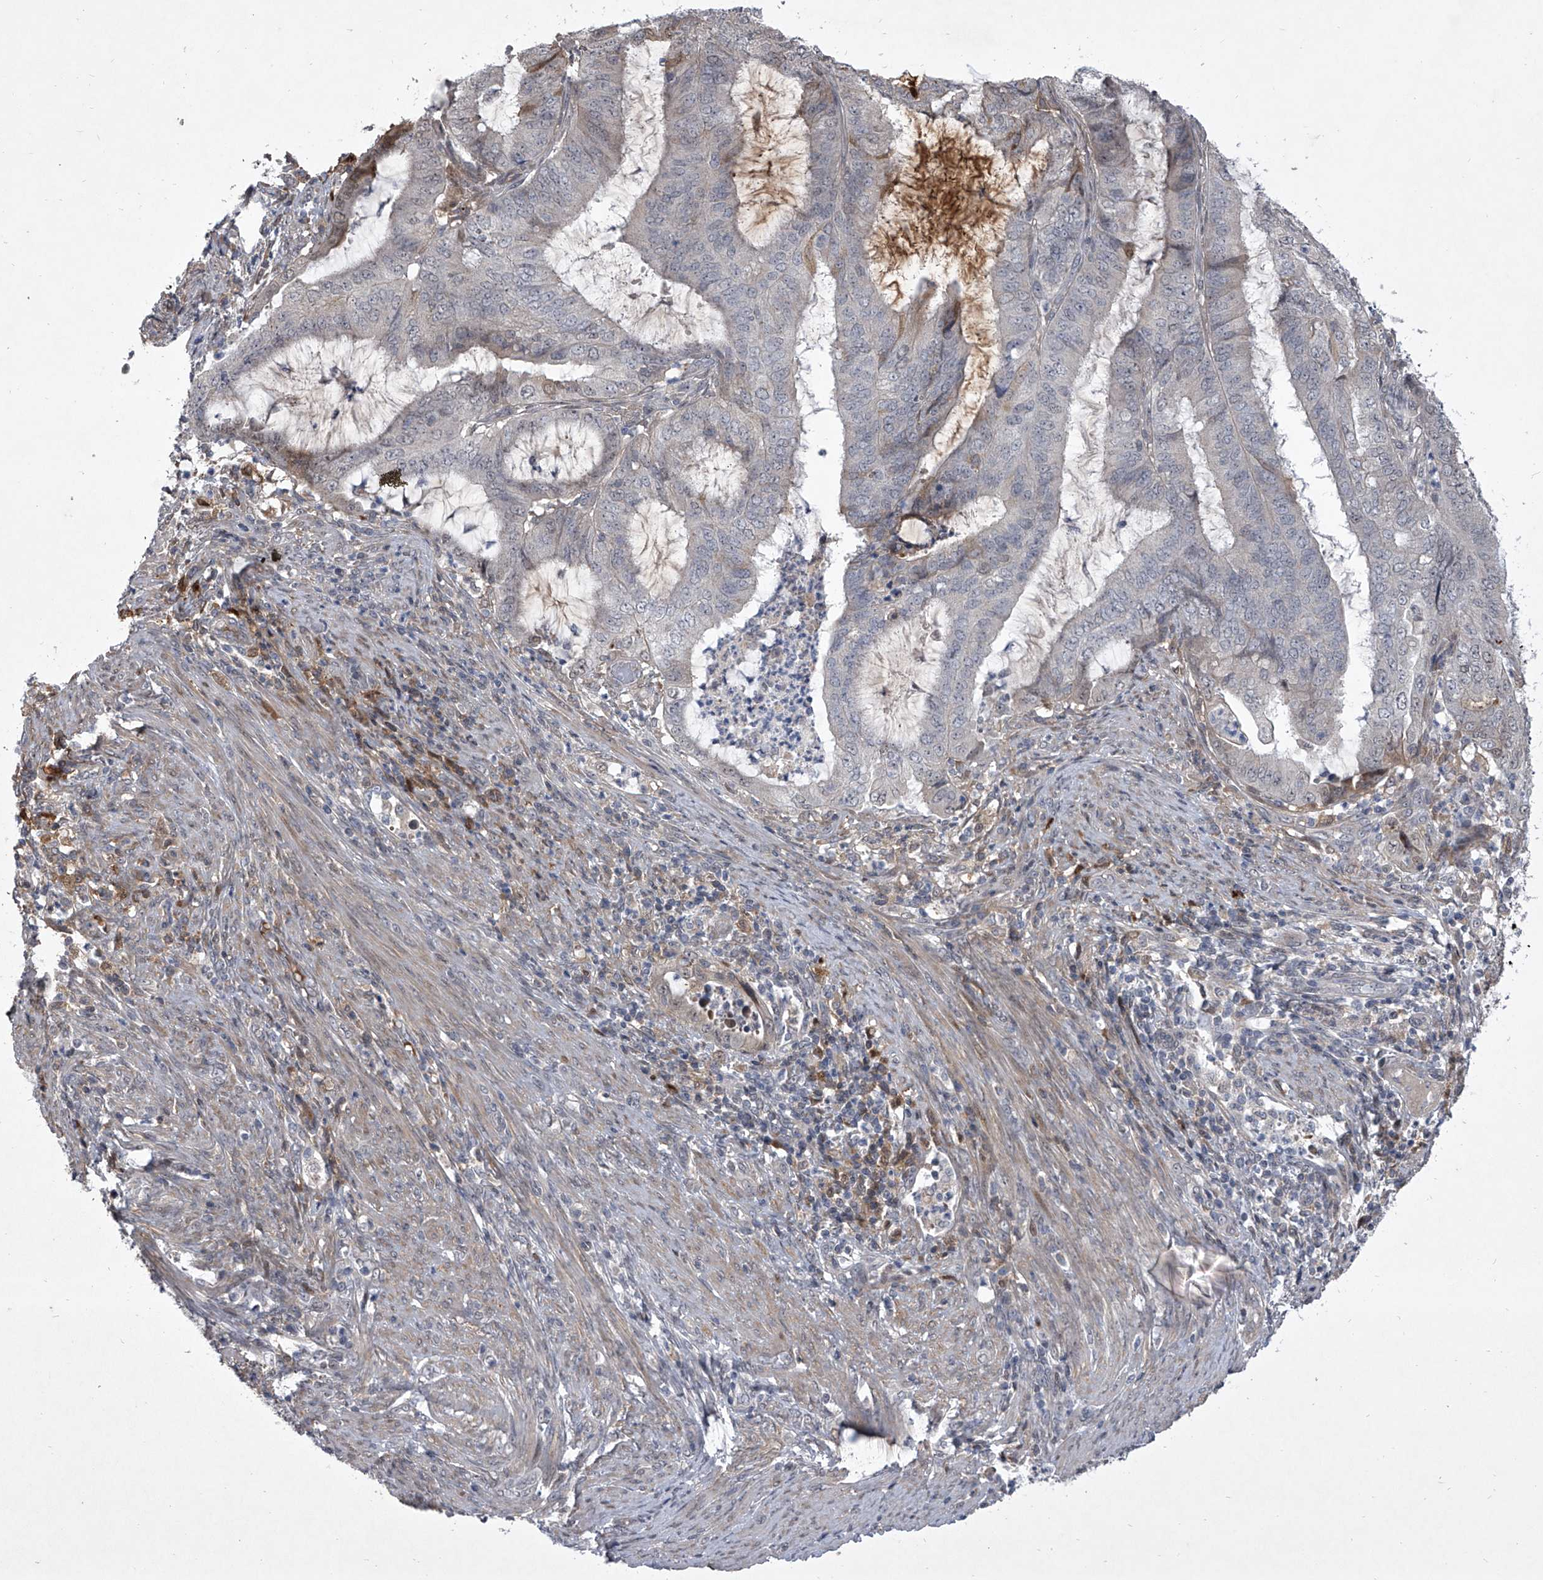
{"staining": {"intensity": "weak", "quantity": "<25%", "location": "cytoplasmic/membranous"}, "tissue": "endometrial cancer", "cell_type": "Tumor cells", "image_type": "cancer", "snomed": [{"axis": "morphology", "description": "Adenocarcinoma, NOS"}, {"axis": "topography", "description": "Endometrium"}], "caption": "Micrograph shows no protein positivity in tumor cells of endometrial adenocarcinoma tissue.", "gene": "HEATR6", "patient": {"sex": "female", "age": 51}}